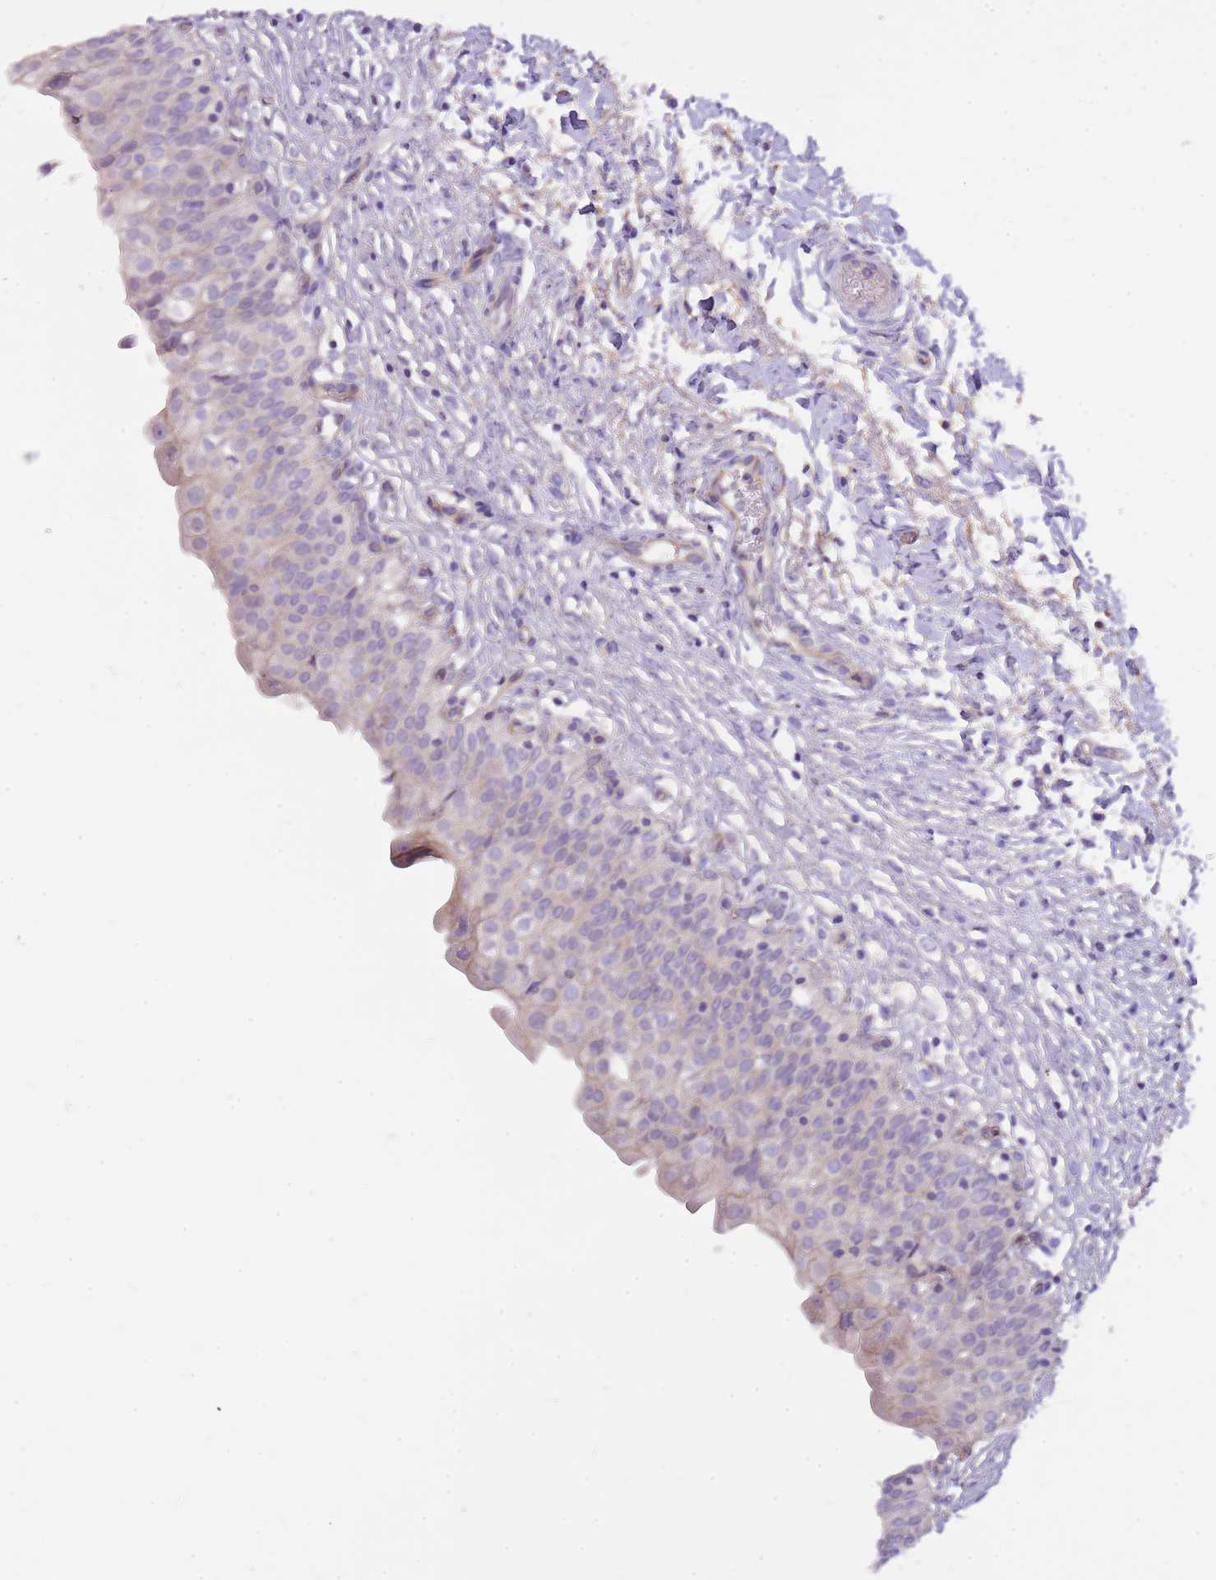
{"staining": {"intensity": "negative", "quantity": "none", "location": "none"}, "tissue": "urinary bladder", "cell_type": "Urothelial cells", "image_type": "normal", "snomed": [{"axis": "morphology", "description": "Normal tissue, NOS"}, {"axis": "topography", "description": "Urinary bladder"}], "caption": "DAB immunohistochemical staining of normal human urinary bladder shows no significant positivity in urothelial cells.", "gene": "NTN4", "patient": {"sex": "male", "age": 55}}